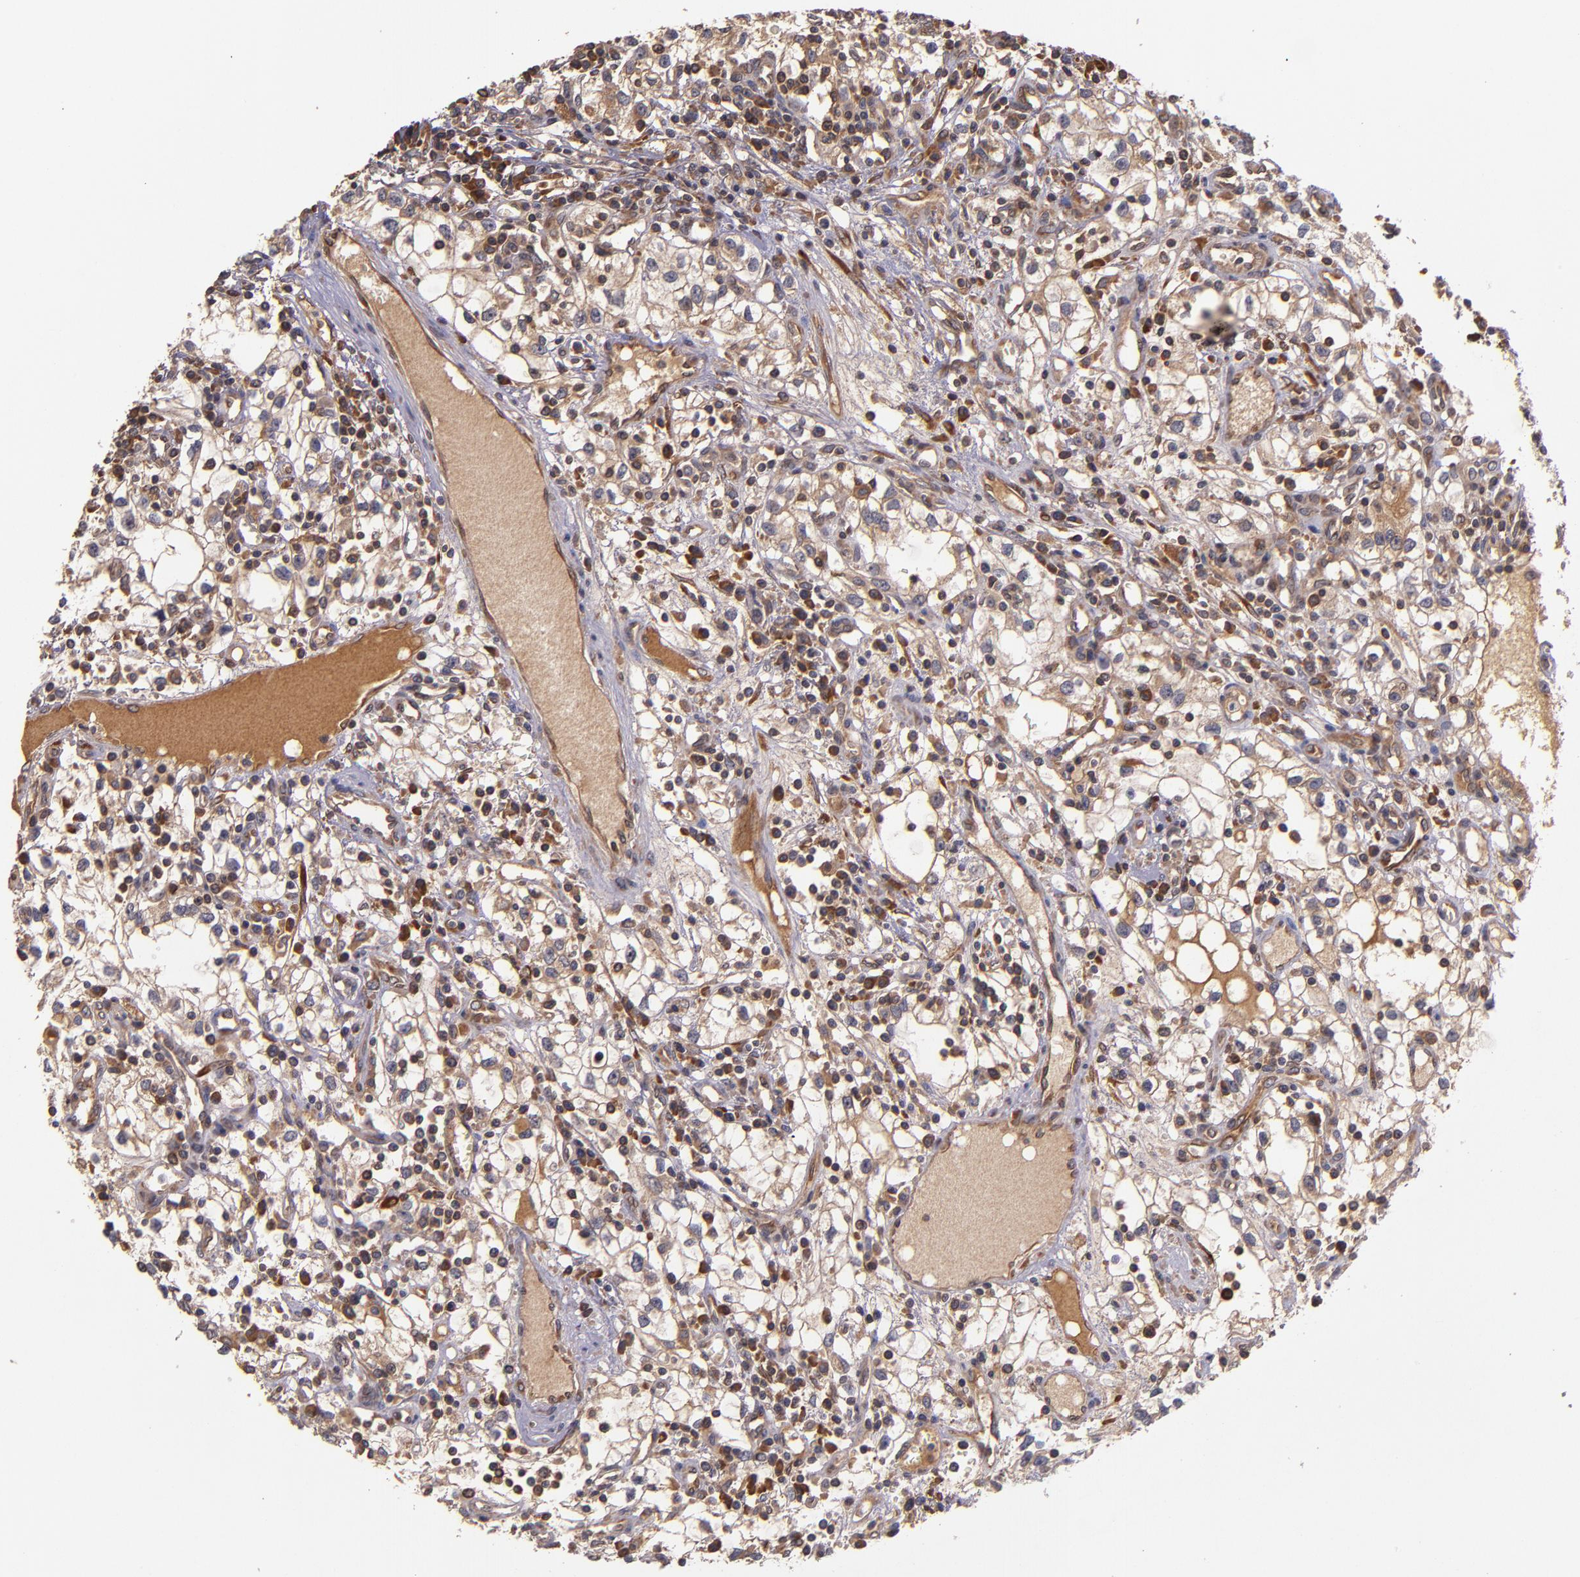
{"staining": {"intensity": "weak", "quantity": ">75%", "location": "cytoplasmic/membranous"}, "tissue": "renal cancer", "cell_type": "Tumor cells", "image_type": "cancer", "snomed": [{"axis": "morphology", "description": "Adenocarcinoma, NOS"}, {"axis": "topography", "description": "Kidney"}], "caption": "Tumor cells exhibit weak cytoplasmic/membranous expression in about >75% of cells in renal cancer.", "gene": "PRAF2", "patient": {"sex": "male", "age": 82}}